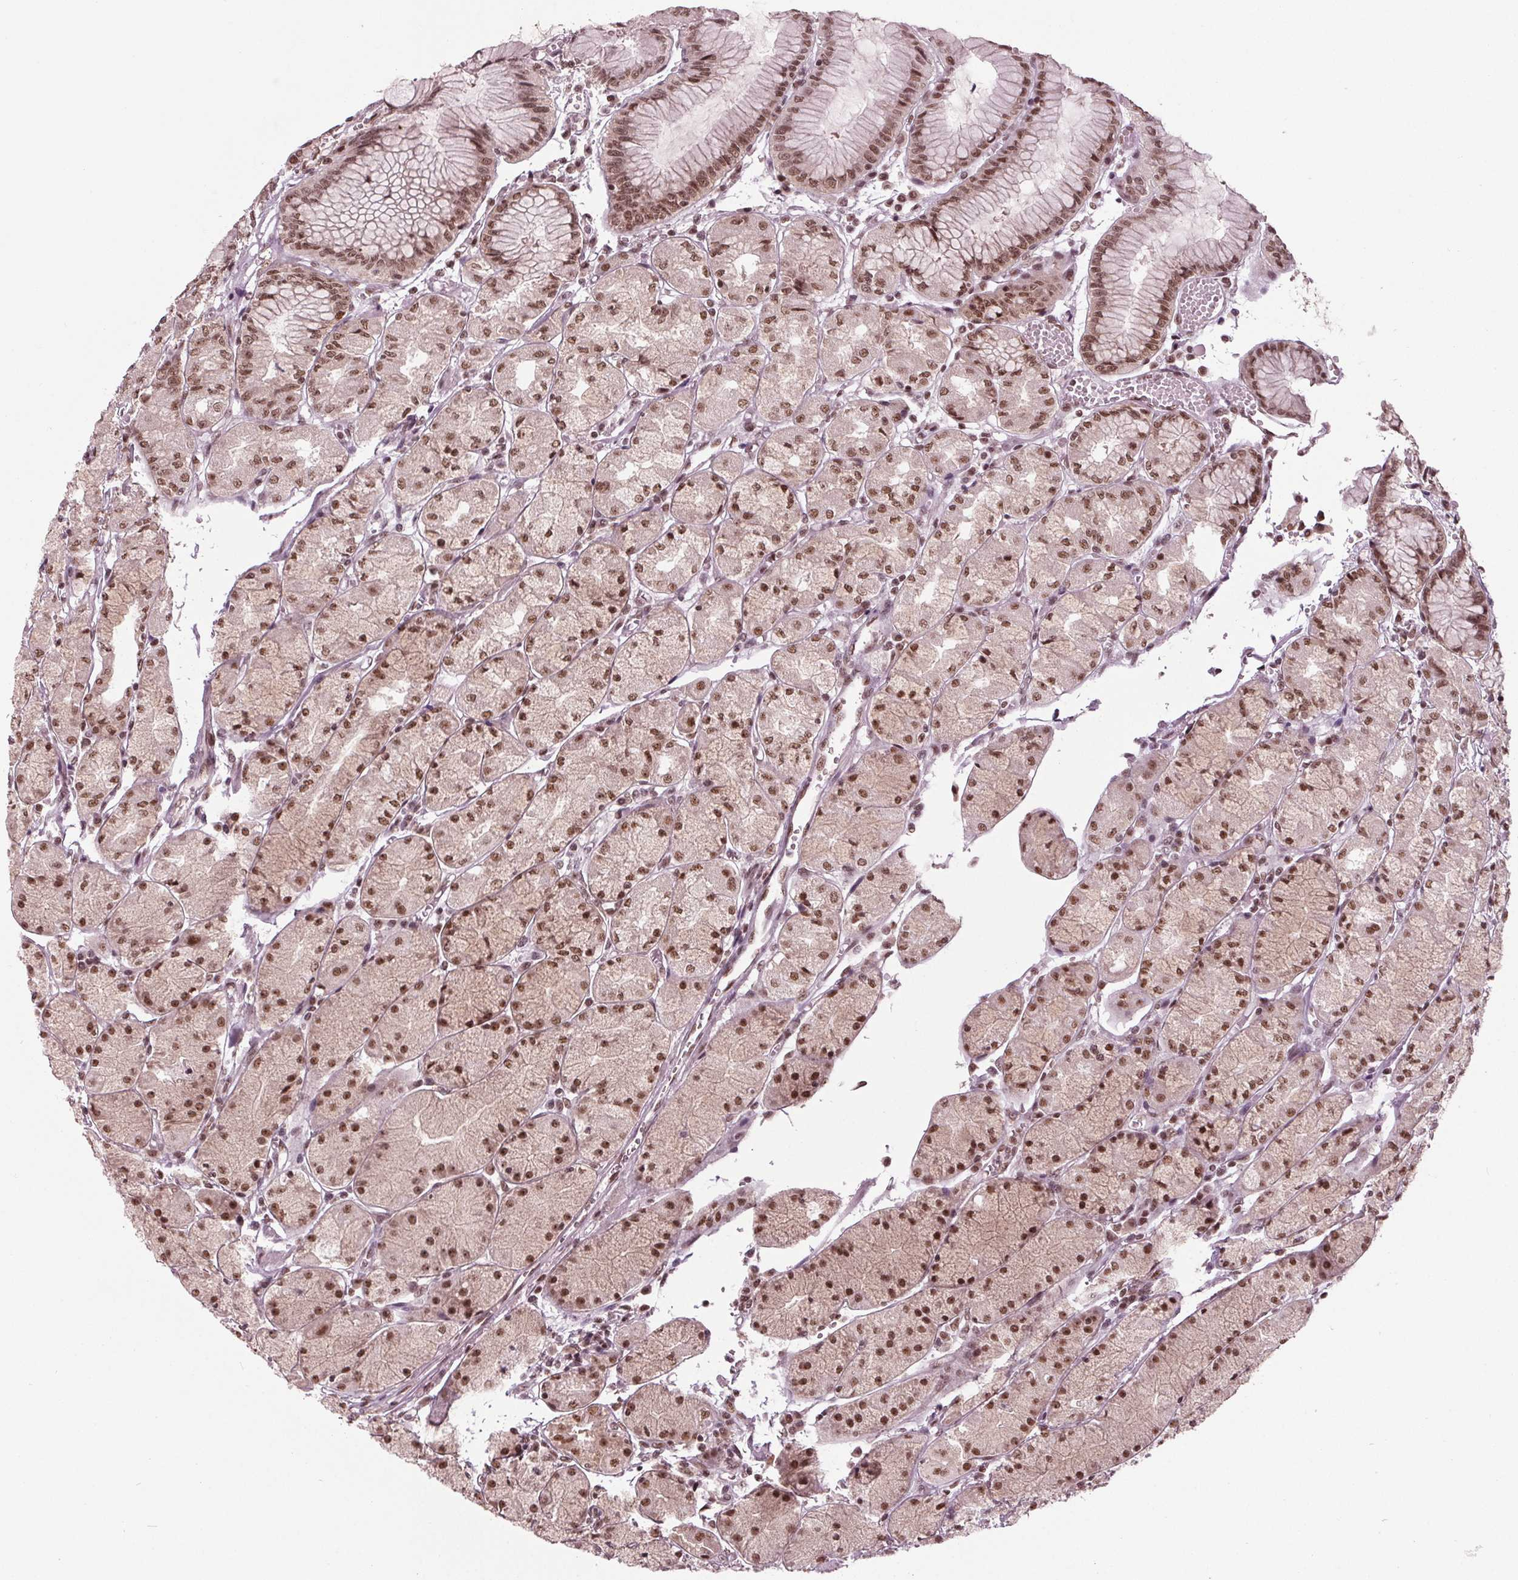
{"staining": {"intensity": "moderate", "quantity": ">75%", "location": "nuclear"}, "tissue": "stomach", "cell_type": "Glandular cells", "image_type": "normal", "snomed": [{"axis": "morphology", "description": "Normal tissue, NOS"}, {"axis": "topography", "description": "Stomach, upper"}], "caption": "Human stomach stained for a protein (brown) demonstrates moderate nuclear positive positivity in approximately >75% of glandular cells.", "gene": "DDX41", "patient": {"sex": "male", "age": 69}}